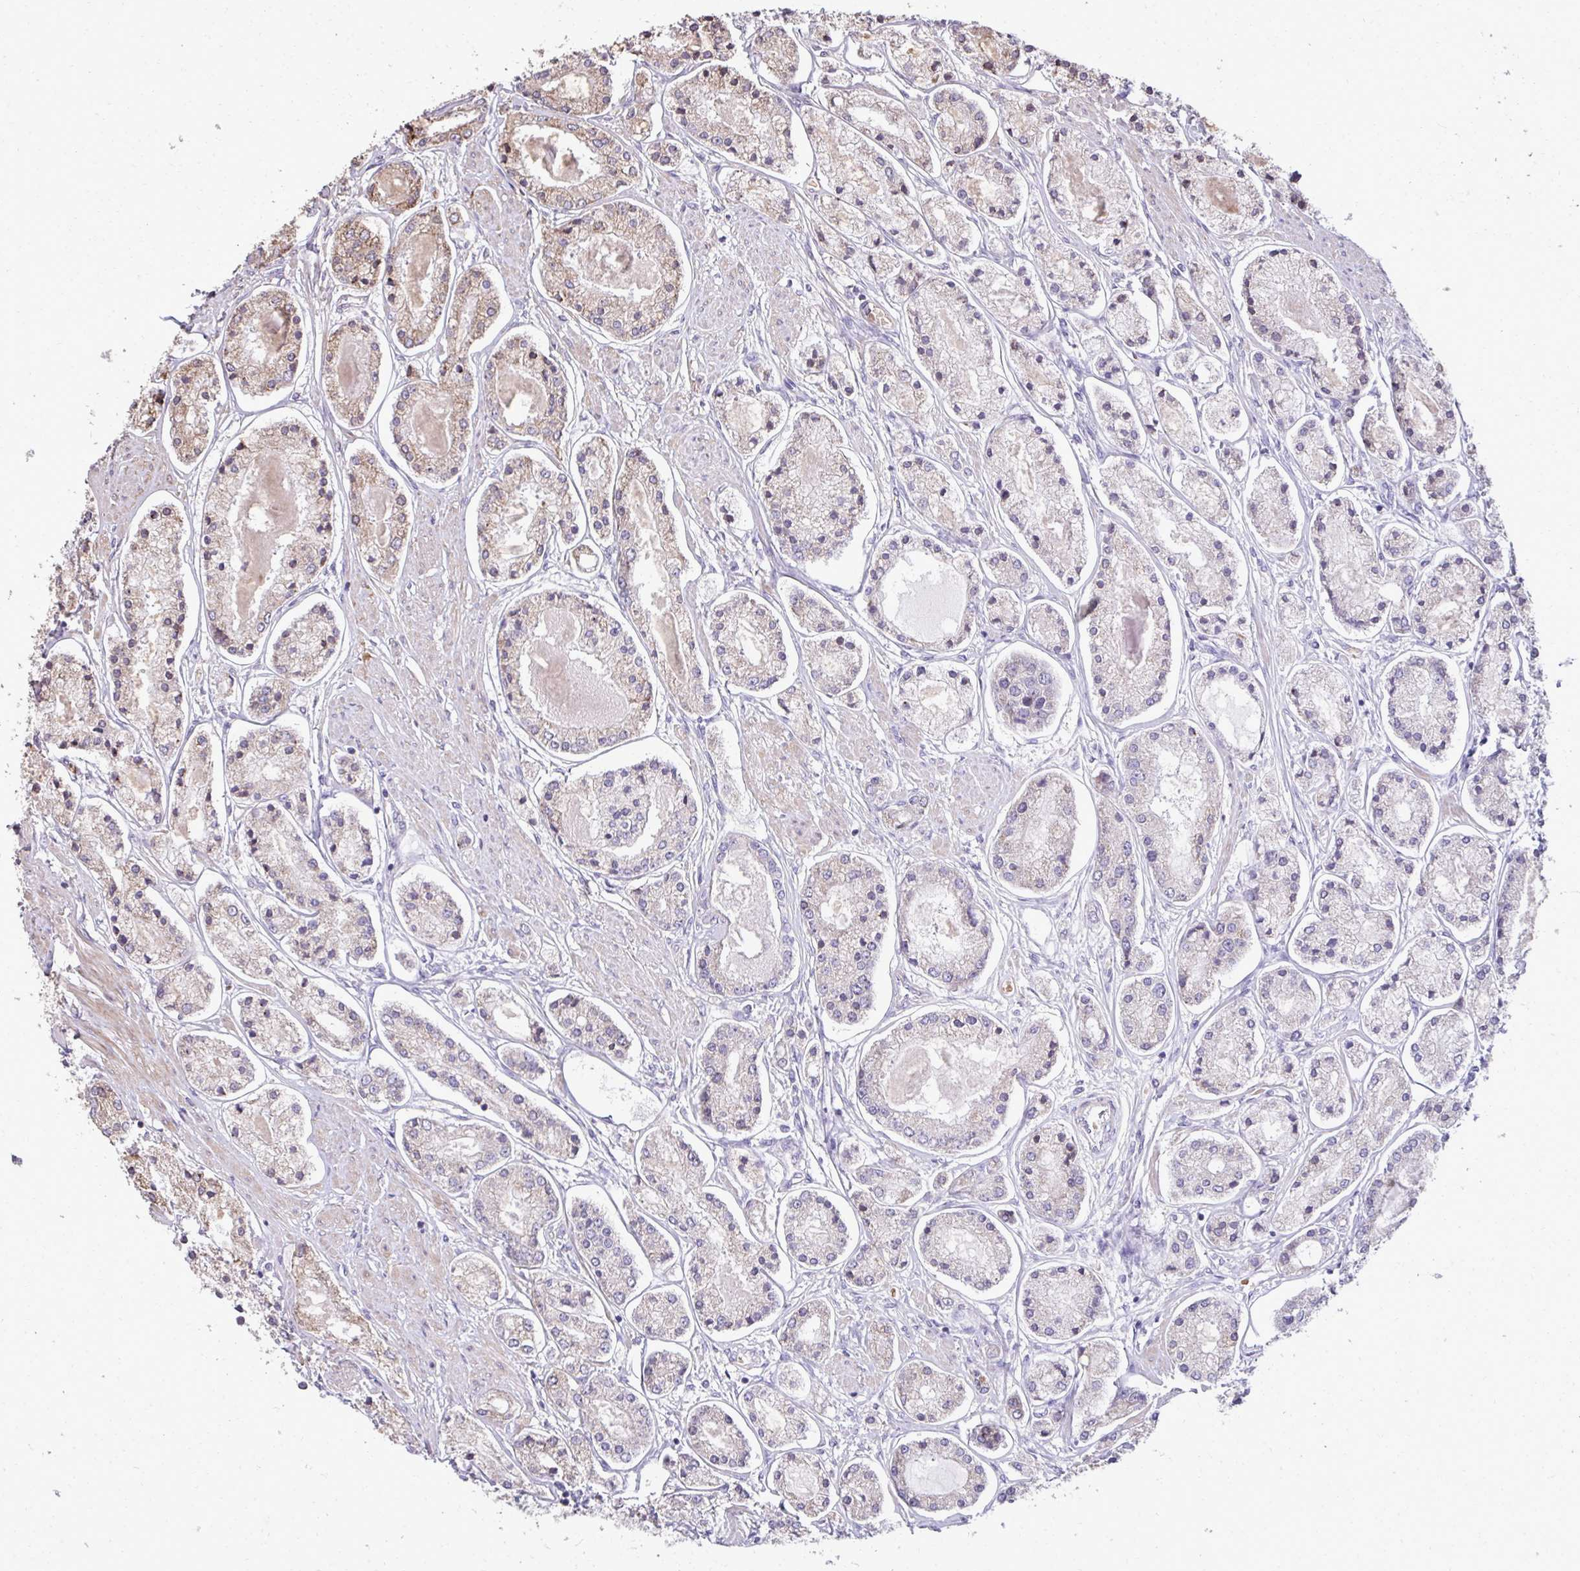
{"staining": {"intensity": "weak", "quantity": "25%-75%", "location": "cytoplasmic/membranous"}, "tissue": "prostate cancer", "cell_type": "Tumor cells", "image_type": "cancer", "snomed": [{"axis": "morphology", "description": "Adenocarcinoma, High grade"}, {"axis": "topography", "description": "Prostate"}], "caption": "Protein expression by IHC demonstrates weak cytoplasmic/membranous positivity in approximately 25%-75% of tumor cells in prostate cancer (high-grade adenocarcinoma). (DAB (3,3'-diaminobenzidine) = brown stain, brightfield microscopy at high magnification).", "gene": "FIBCD1", "patient": {"sex": "male", "age": 66}}